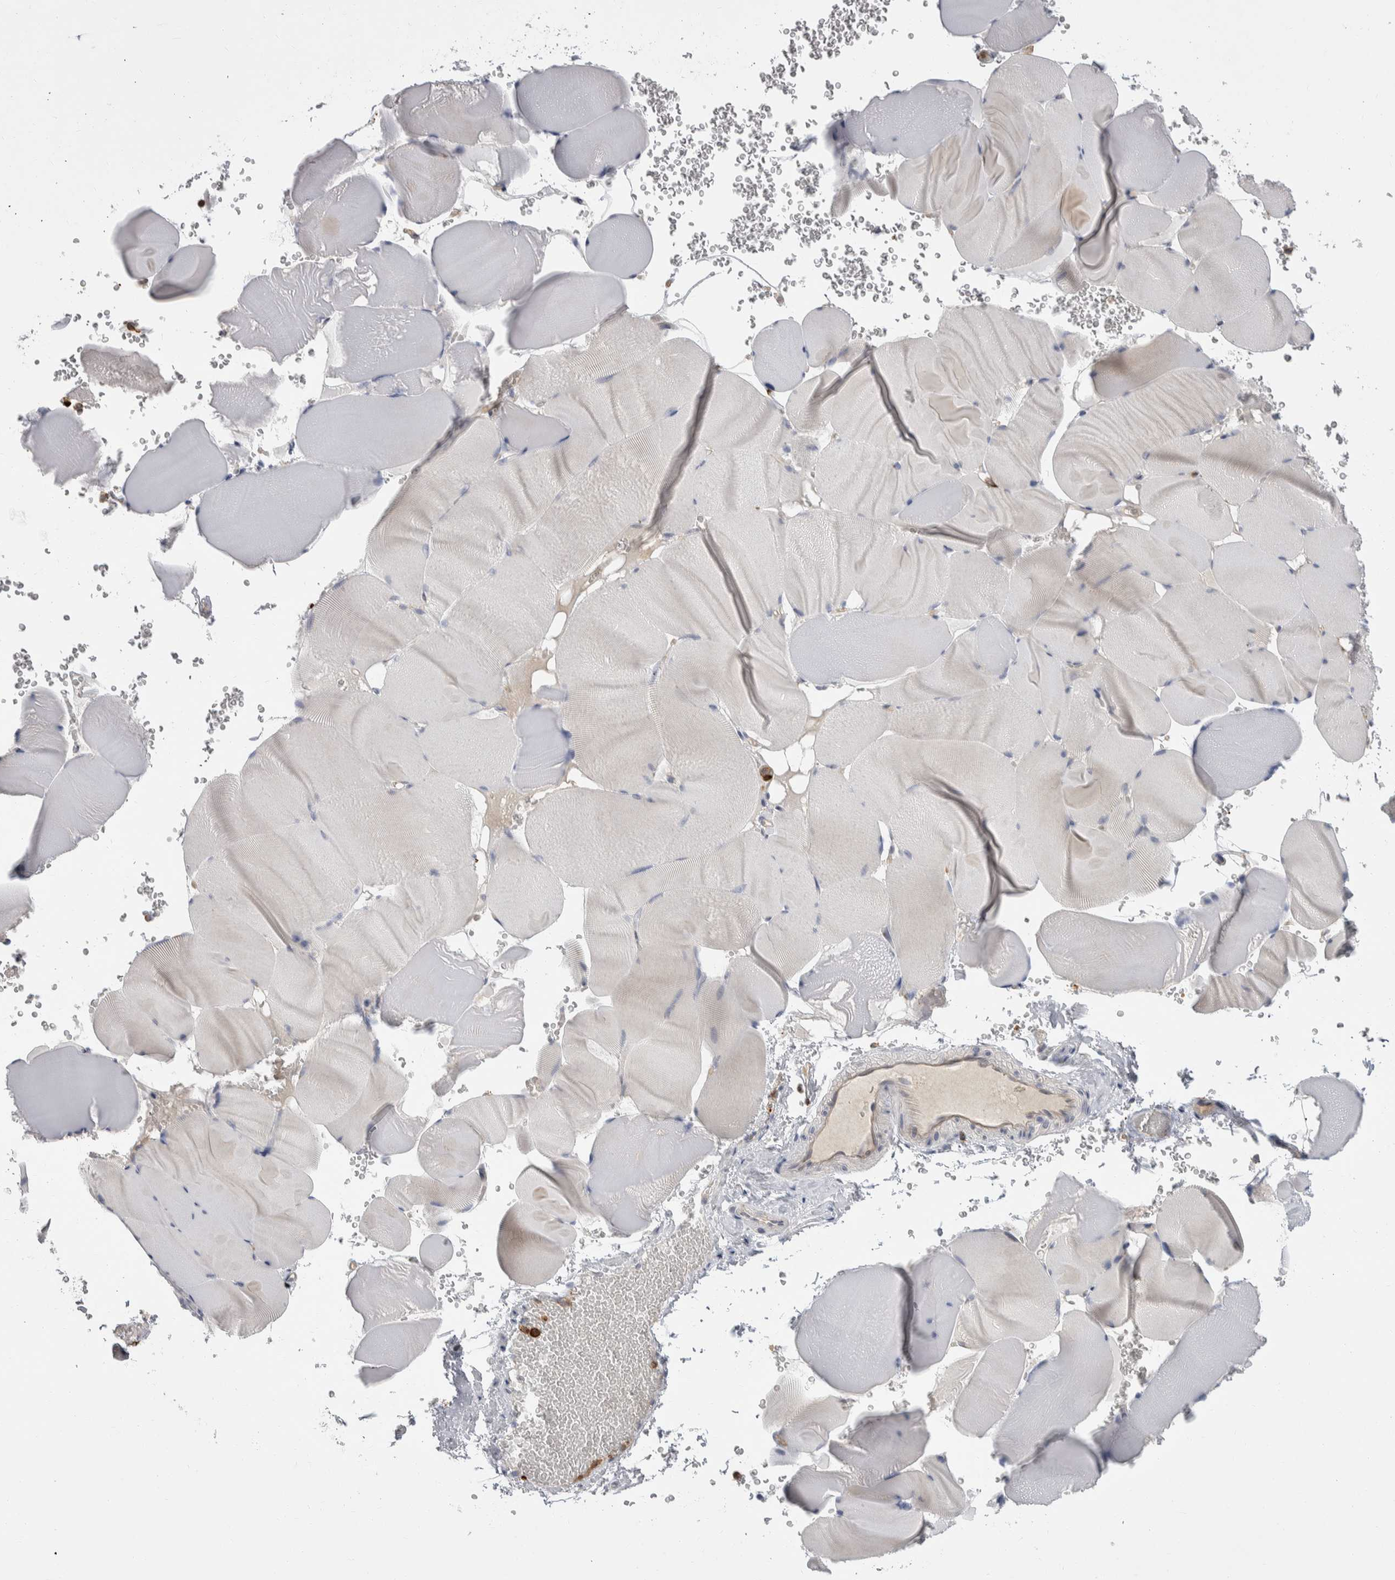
{"staining": {"intensity": "negative", "quantity": "none", "location": "none"}, "tissue": "skeletal muscle", "cell_type": "Myocytes", "image_type": "normal", "snomed": [{"axis": "morphology", "description": "Normal tissue, NOS"}, {"axis": "topography", "description": "Skeletal muscle"}], "caption": "A high-resolution micrograph shows IHC staining of unremarkable skeletal muscle, which exhibits no significant positivity in myocytes.", "gene": "CEP295NL", "patient": {"sex": "male", "age": 62}}